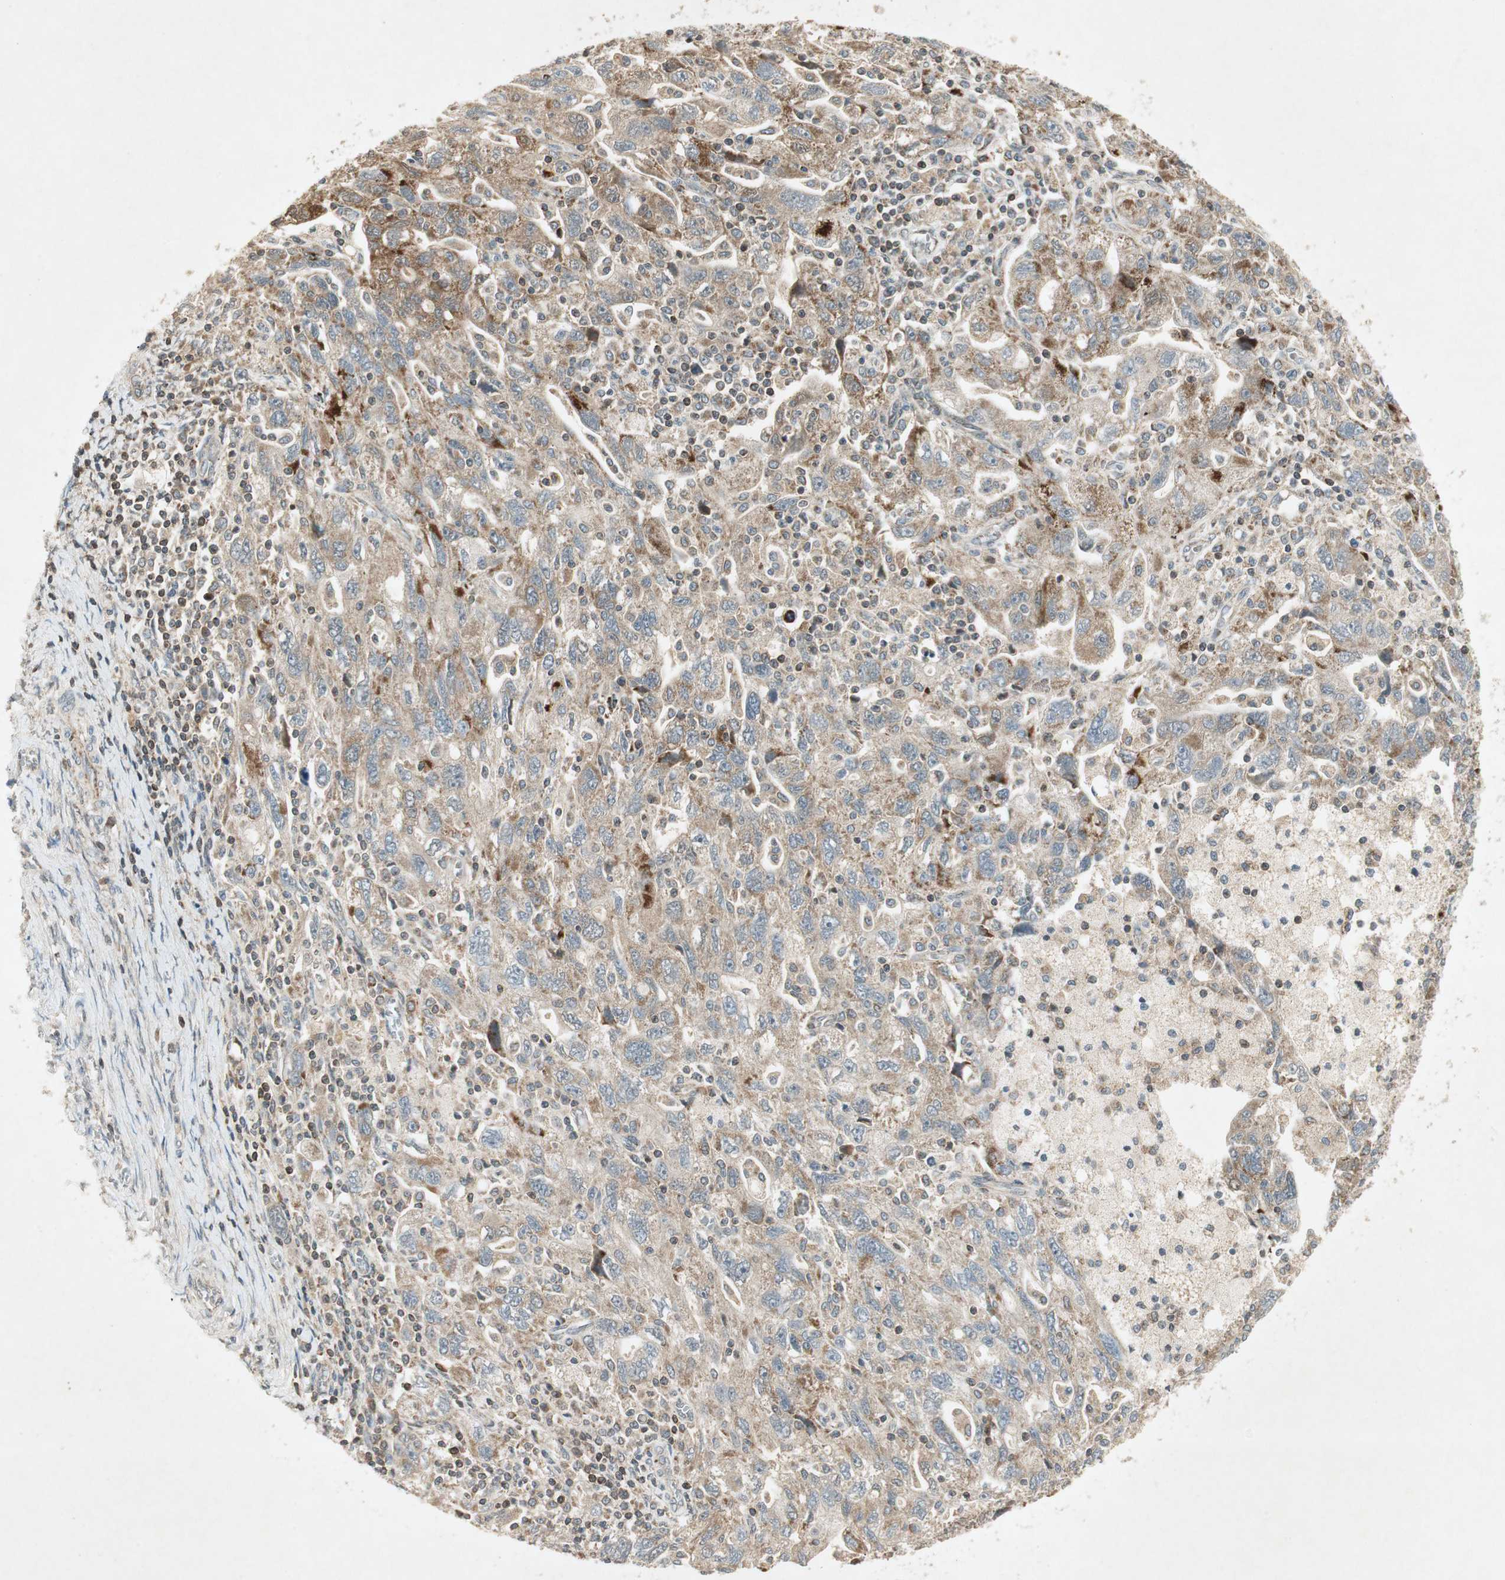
{"staining": {"intensity": "moderate", "quantity": ">75%", "location": "cytoplasmic/membranous"}, "tissue": "ovarian cancer", "cell_type": "Tumor cells", "image_type": "cancer", "snomed": [{"axis": "morphology", "description": "Carcinoma, NOS"}, {"axis": "morphology", "description": "Cystadenocarcinoma, serous, NOS"}, {"axis": "topography", "description": "Ovary"}], "caption": "Immunohistochemistry of ovarian cancer displays medium levels of moderate cytoplasmic/membranous staining in approximately >75% of tumor cells. Nuclei are stained in blue.", "gene": "USP2", "patient": {"sex": "female", "age": 69}}